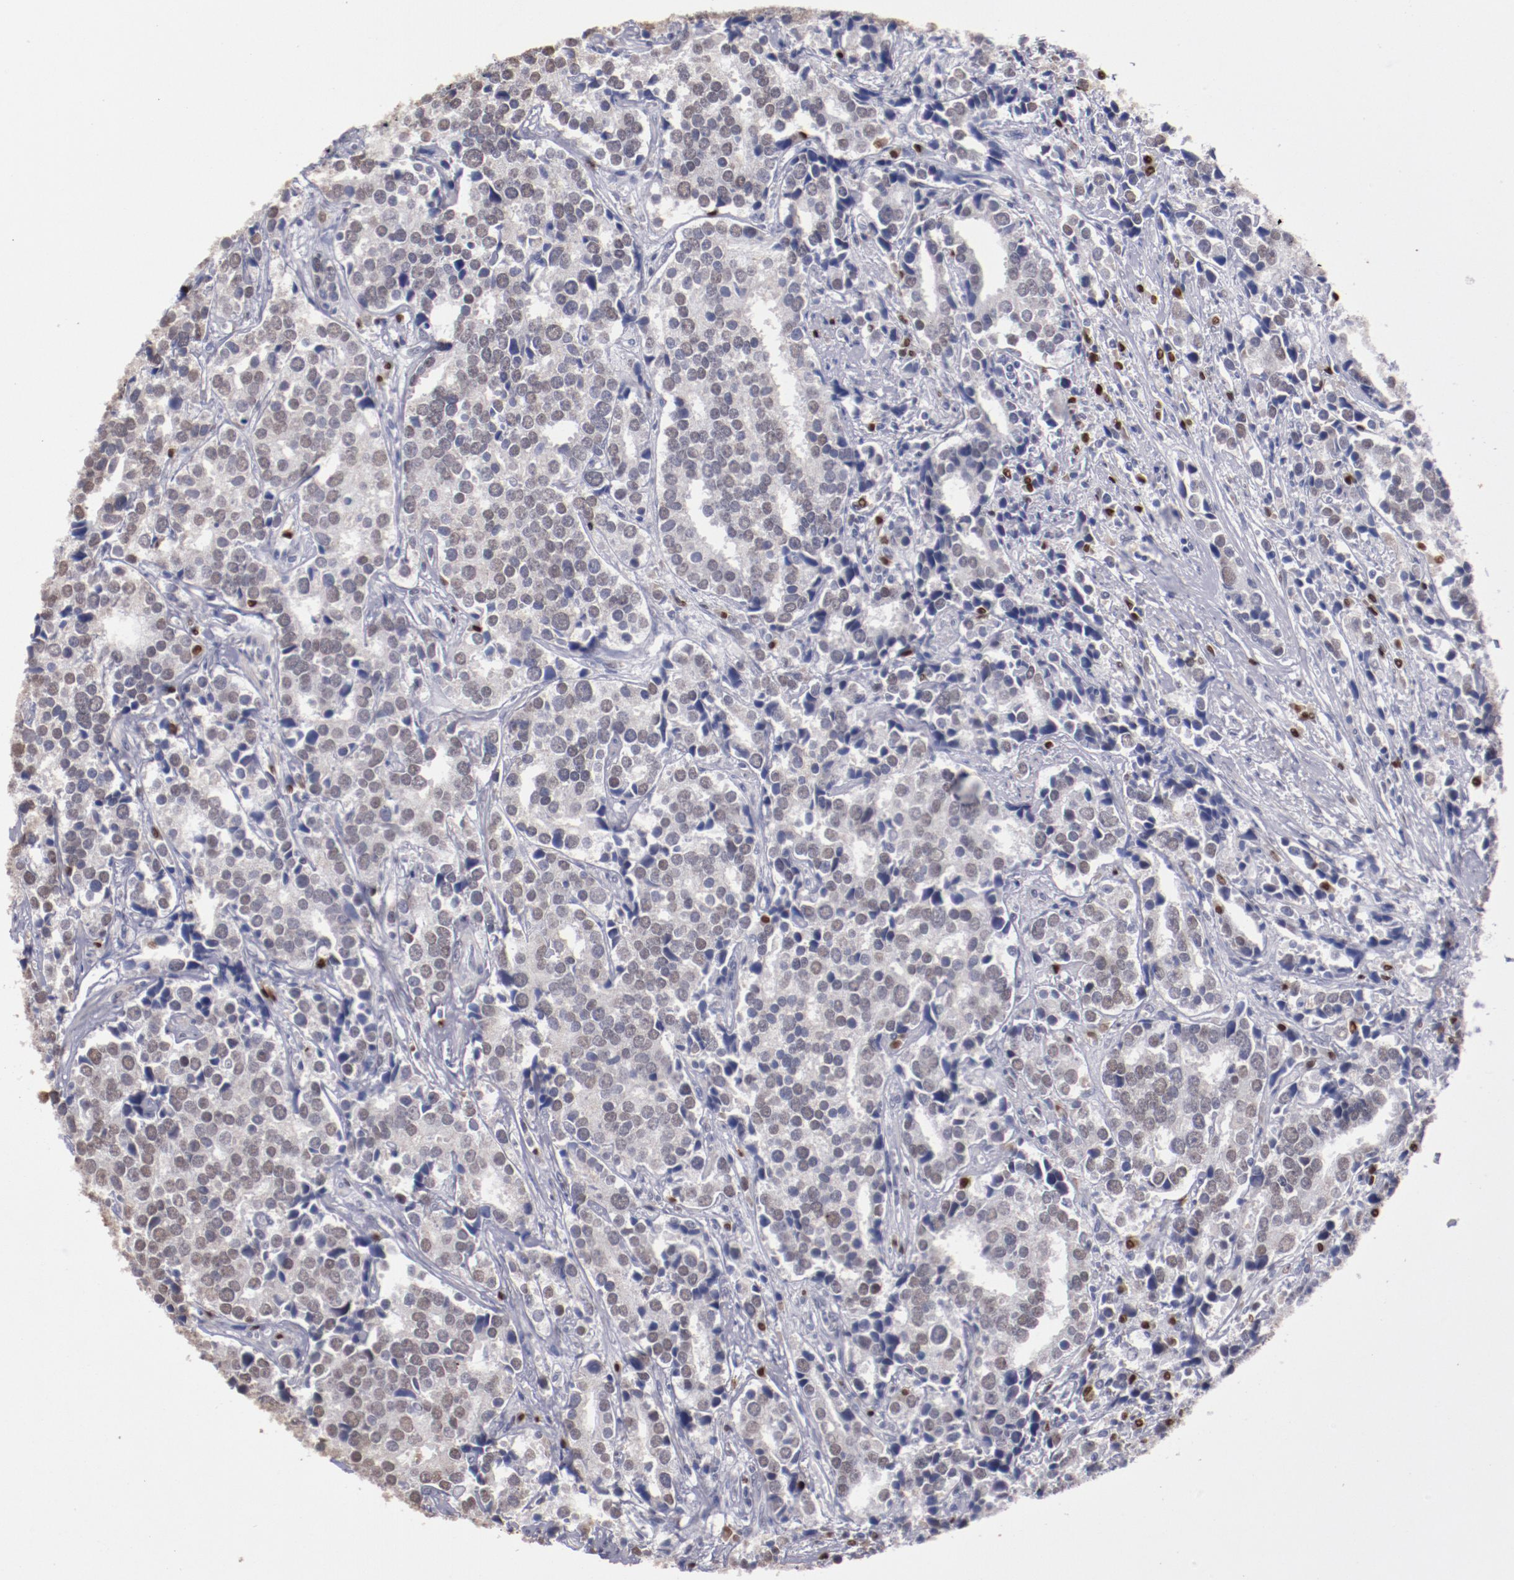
{"staining": {"intensity": "weak", "quantity": "<25%", "location": "nuclear"}, "tissue": "prostate cancer", "cell_type": "Tumor cells", "image_type": "cancer", "snomed": [{"axis": "morphology", "description": "Adenocarcinoma, High grade"}, {"axis": "topography", "description": "Prostate"}], "caption": "DAB immunohistochemical staining of prostate cancer demonstrates no significant staining in tumor cells.", "gene": "IRF4", "patient": {"sex": "male", "age": 71}}